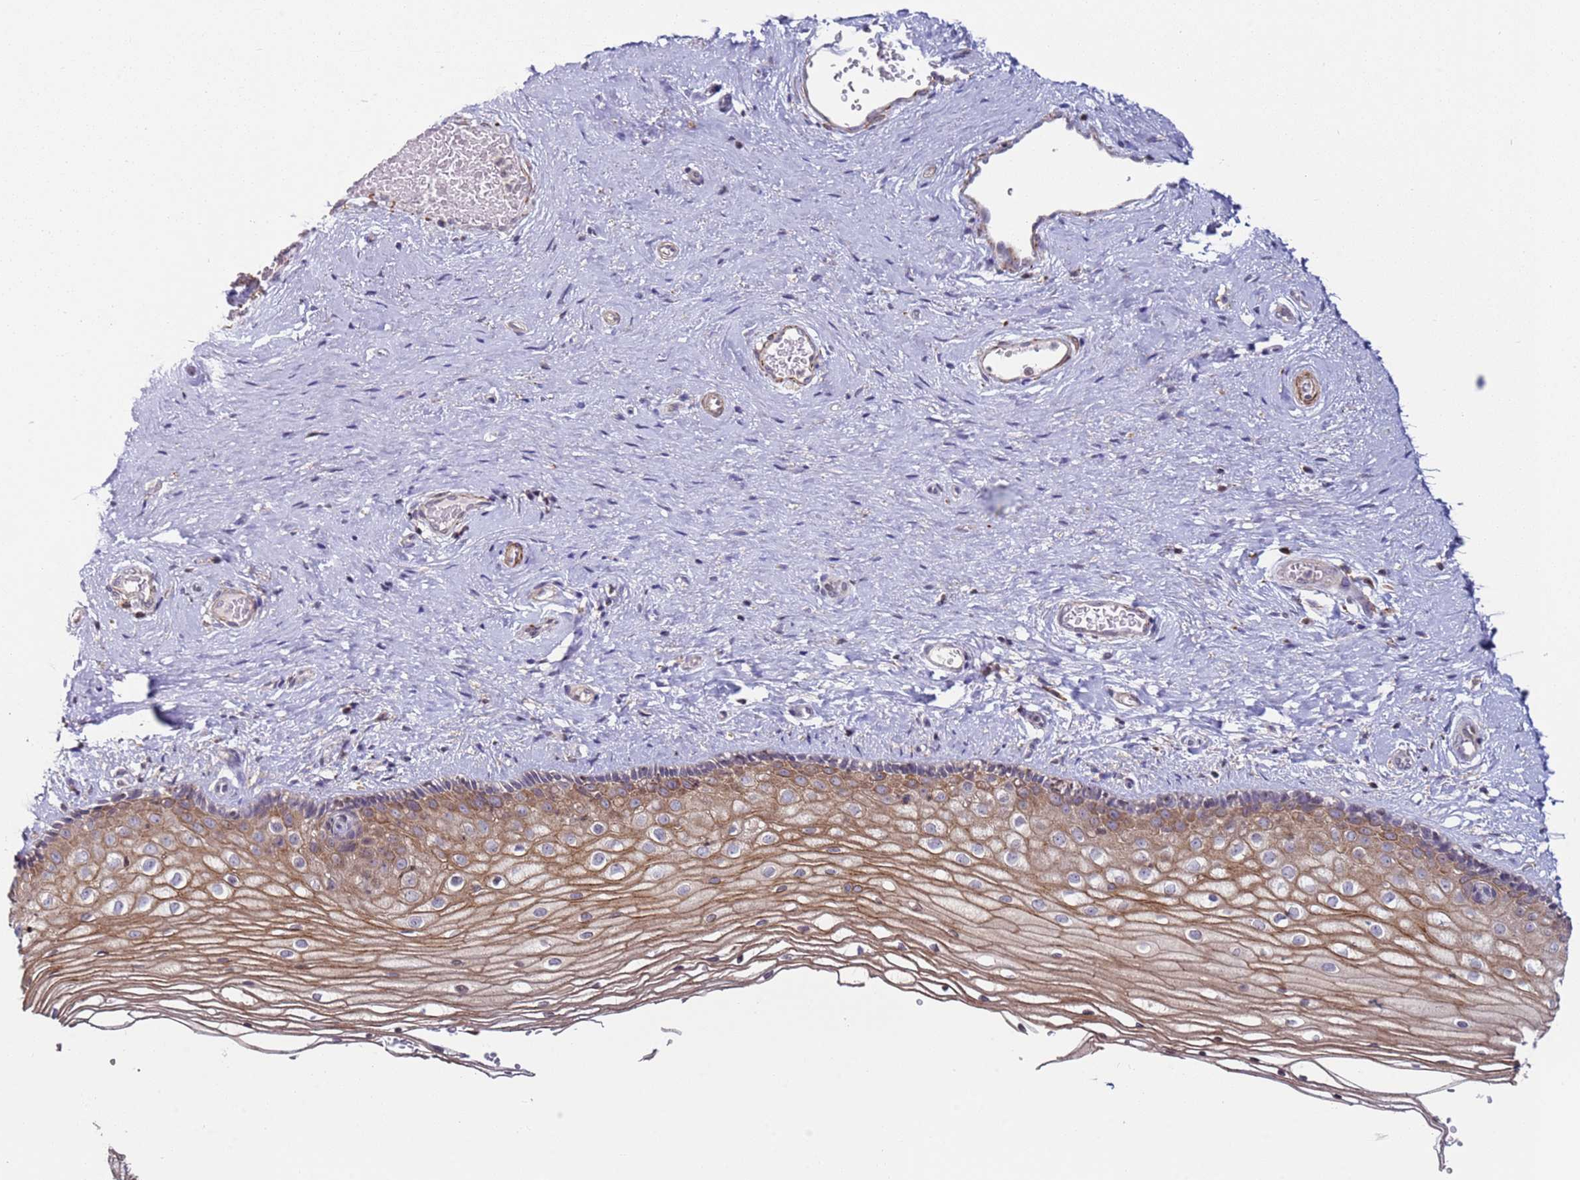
{"staining": {"intensity": "moderate", "quantity": ">75%", "location": "cytoplasmic/membranous"}, "tissue": "vagina", "cell_type": "Squamous epithelial cells", "image_type": "normal", "snomed": [{"axis": "morphology", "description": "Normal tissue, NOS"}, {"axis": "topography", "description": "Vagina"}], "caption": "Immunohistochemical staining of benign human vagina displays medium levels of moderate cytoplasmic/membranous staining in approximately >75% of squamous epithelial cells.", "gene": "SNAPC4", "patient": {"sex": "female", "age": 46}}